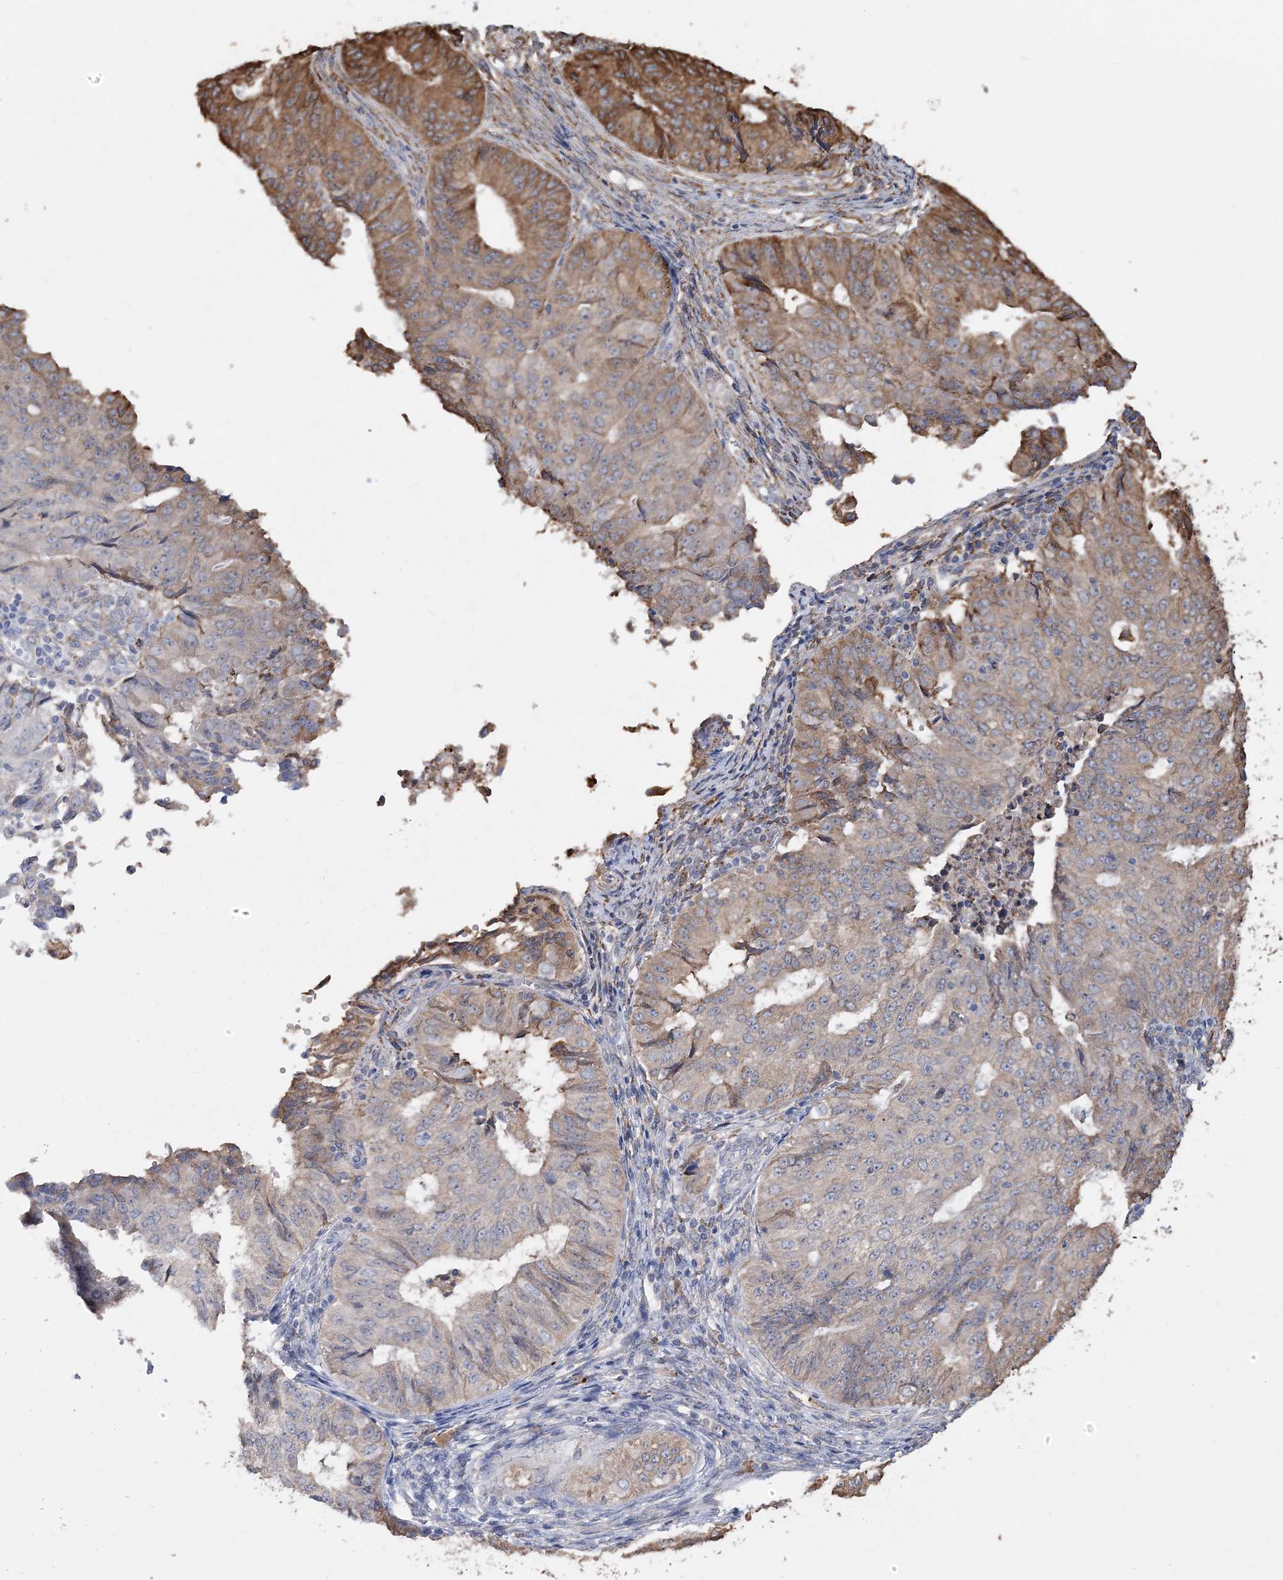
{"staining": {"intensity": "moderate", "quantity": "25%-75%", "location": "cytoplasmic/membranous"}, "tissue": "endometrial cancer", "cell_type": "Tumor cells", "image_type": "cancer", "snomed": [{"axis": "morphology", "description": "Adenocarcinoma, NOS"}, {"axis": "topography", "description": "Endometrium"}], "caption": "Immunohistochemistry image of neoplastic tissue: endometrial cancer stained using immunohistochemistry displays medium levels of moderate protein expression localized specifically in the cytoplasmic/membranous of tumor cells, appearing as a cytoplasmic/membranous brown color.", "gene": "WDR12", "patient": {"sex": "female", "age": 32}}